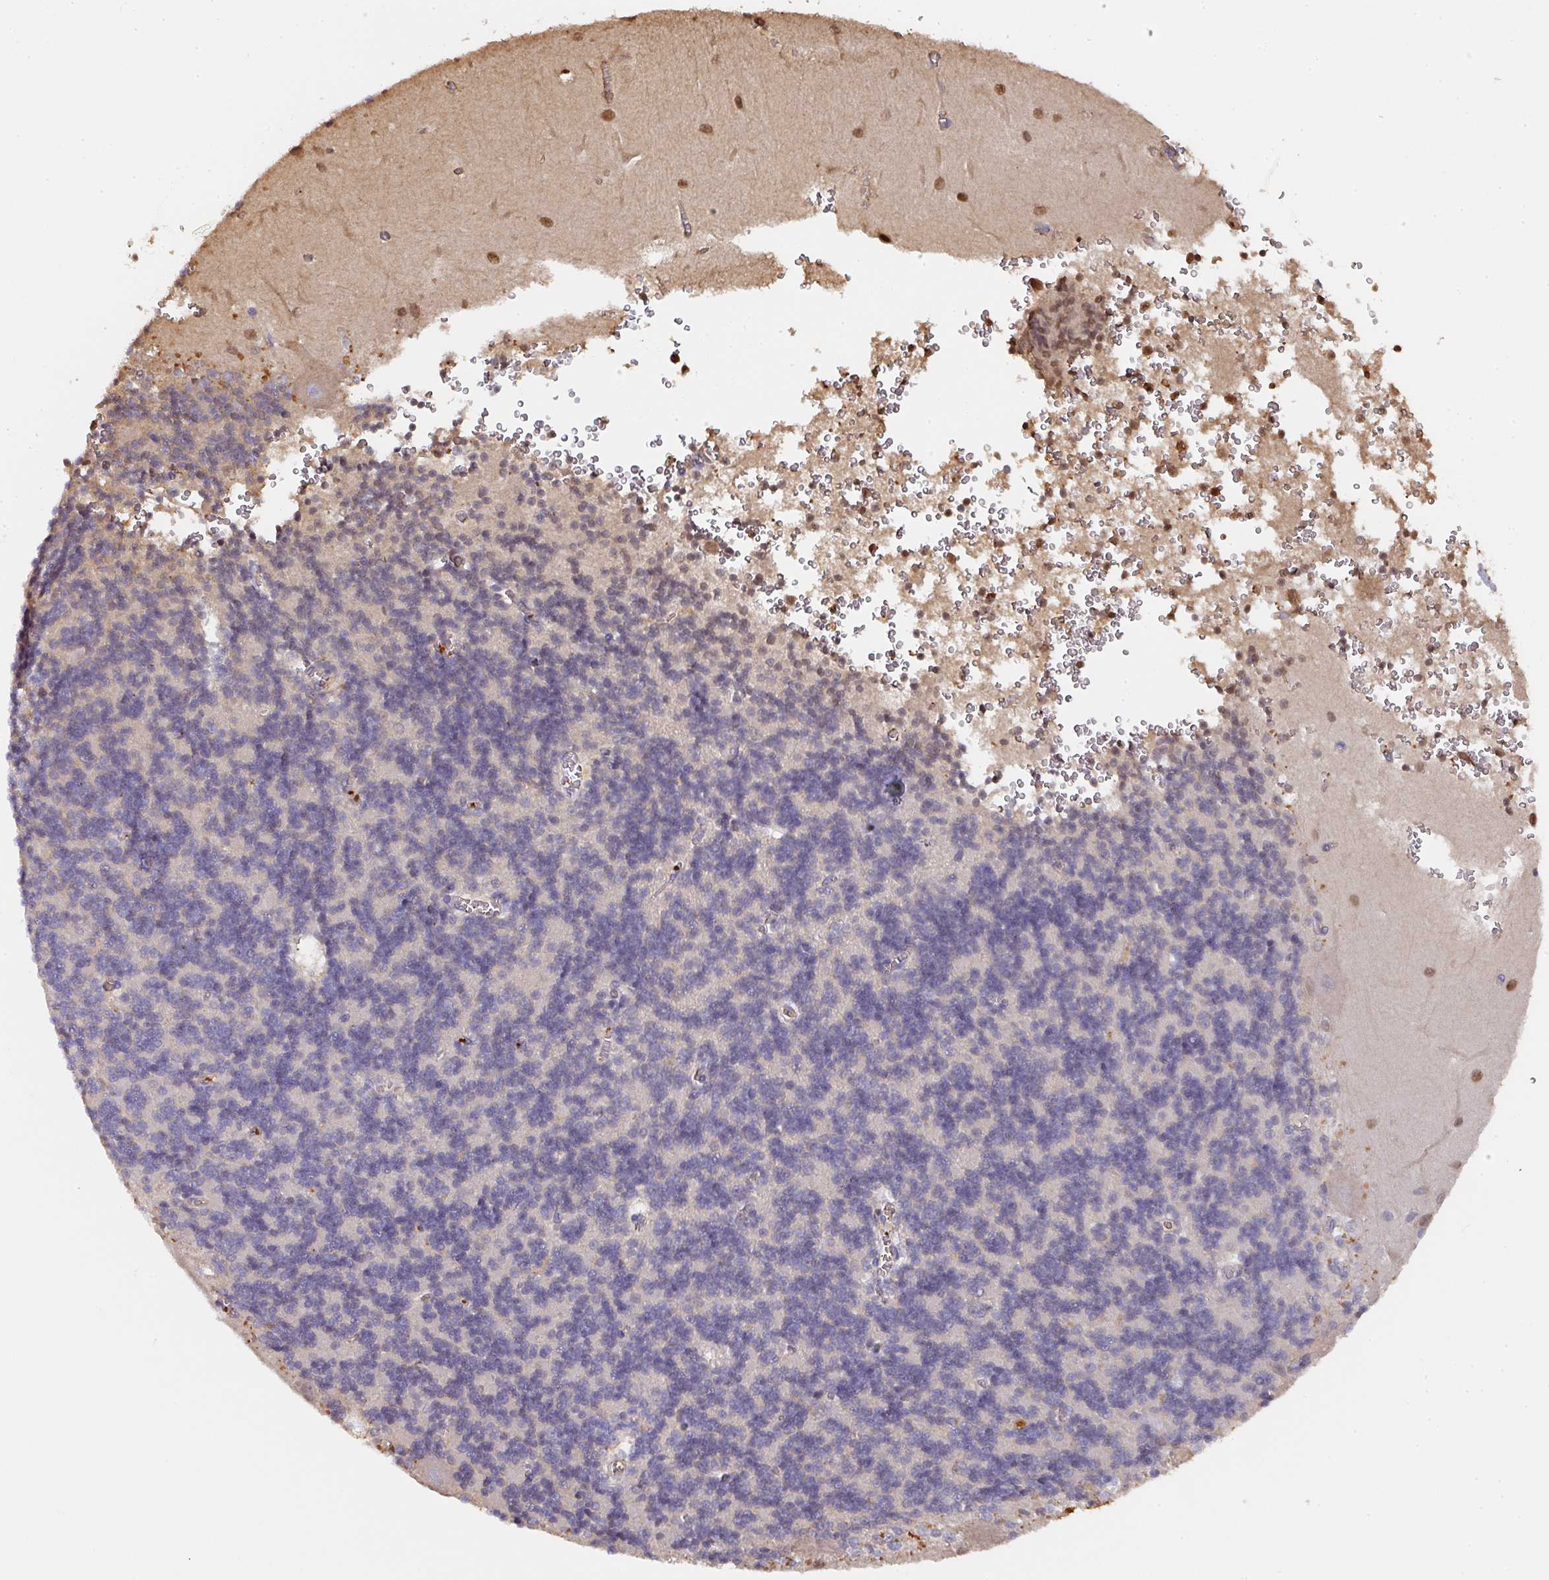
{"staining": {"intensity": "negative", "quantity": "none", "location": "none"}, "tissue": "cerebellum", "cell_type": "Cells in granular layer", "image_type": "normal", "snomed": [{"axis": "morphology", "description": "Normal tissue, NOS"}, {"axis": "topography", "description": "Cerebellum"}], "caption": "The immunohistochemistry photomicrograph has no significant expression in cells in granular layer of cerebellum. Brightfield microscopy of immunohistochemistry (IHC) stained with DAB (3,3'-diaminobenzidine) (brown) and hematoxylin (blue), captured at high magnification.", "gene": "ALB", "patient": {"sex": "male", "age": 37}}